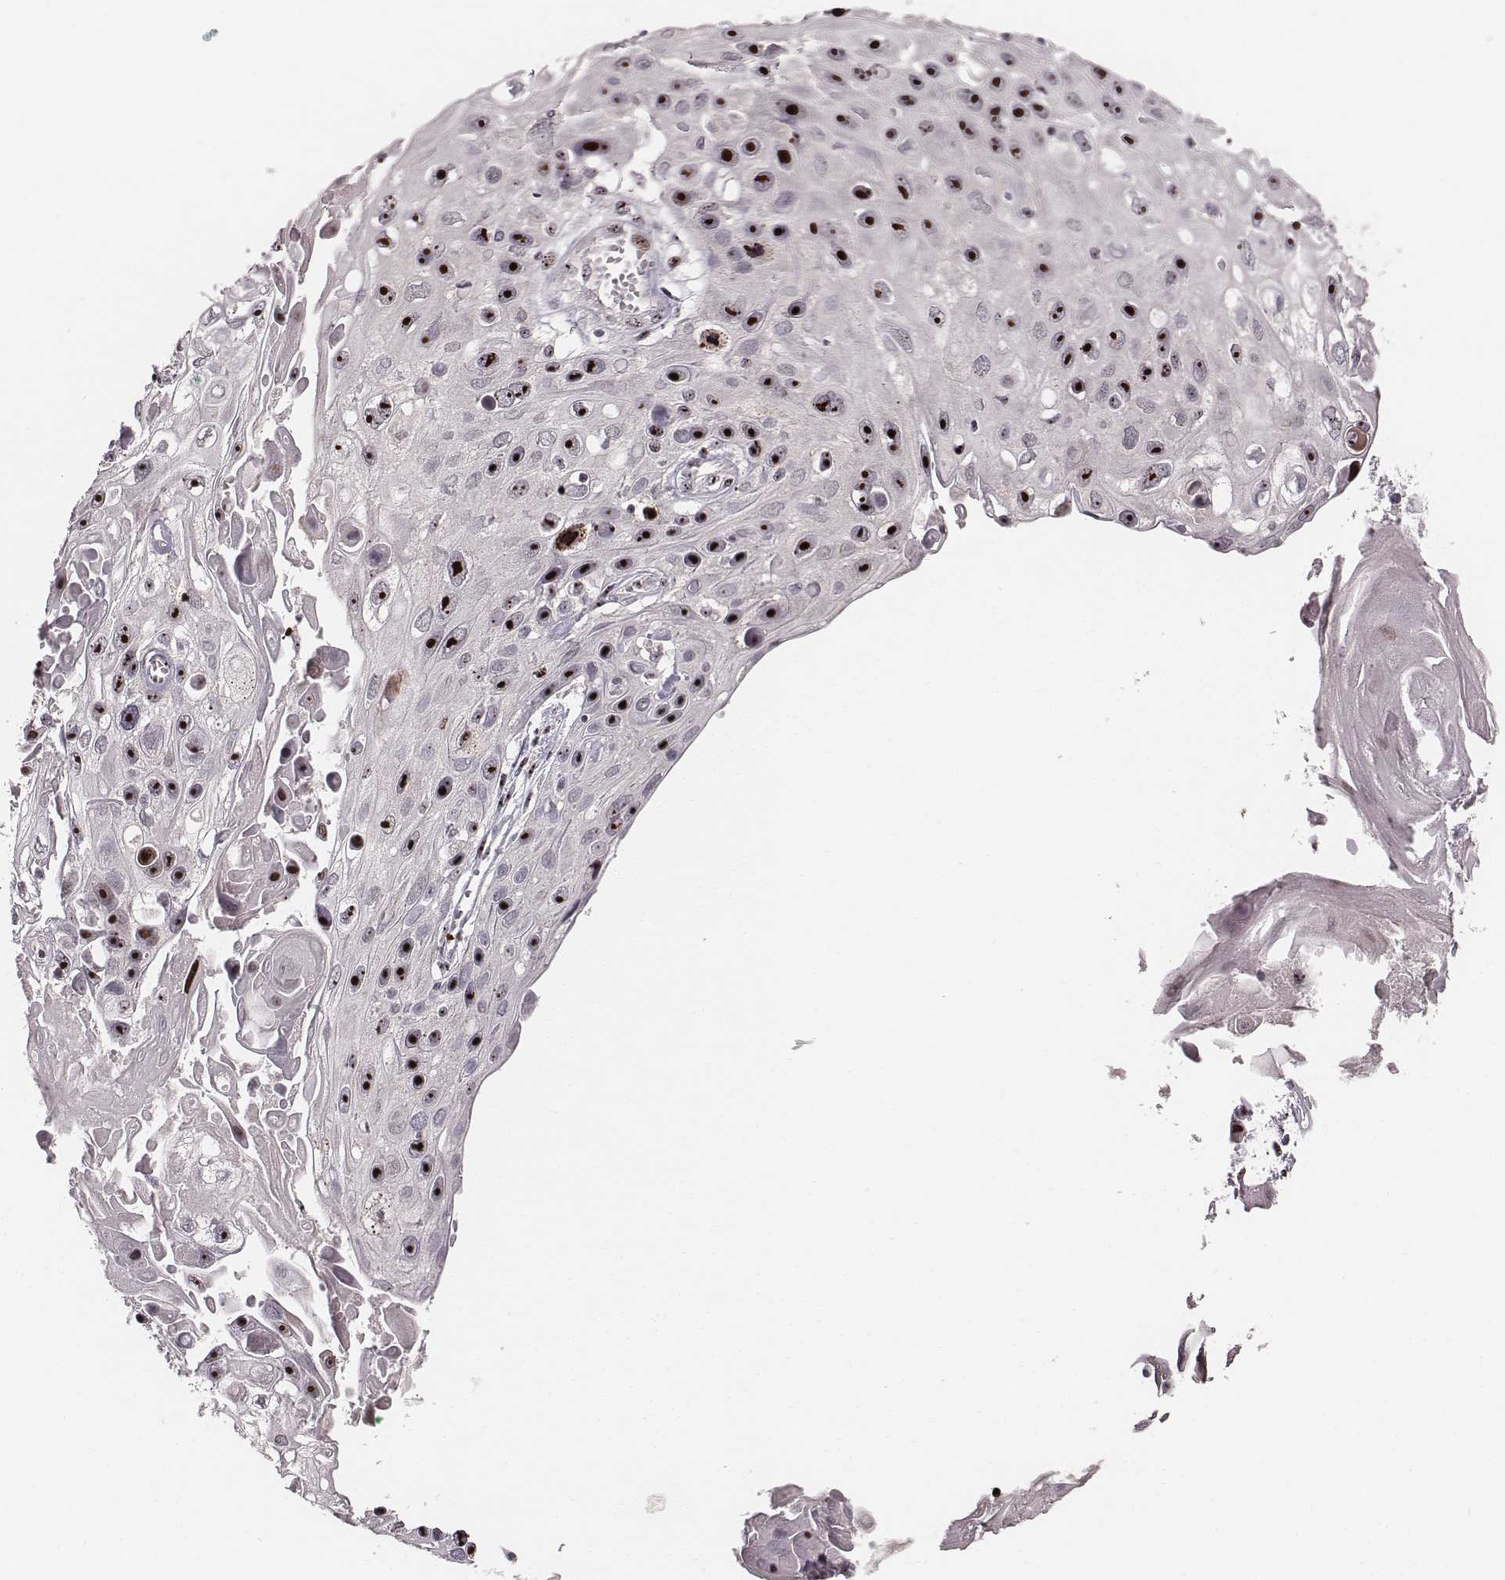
{"staining": {"intensity": "strong", "quantity": ">75%", "location": "nuclear"}, "tissue": "skin cancer", "cell_type": "Tumor cells", "image_type": "cancer", "snomed": [{"axis": "morphology", "description": "Squamous cell carcinoma, NOS"}, {"axis": "topography", "description": "Skin"}], "caption": "Approximately >75% of tumor cells in human skin squamous cell carcinoma reveal strong nuclear protein expression as visualized by brown immunohistochemical staining.", "gene": "NOP56", "patient": {"sex": "male", "age": 82}}